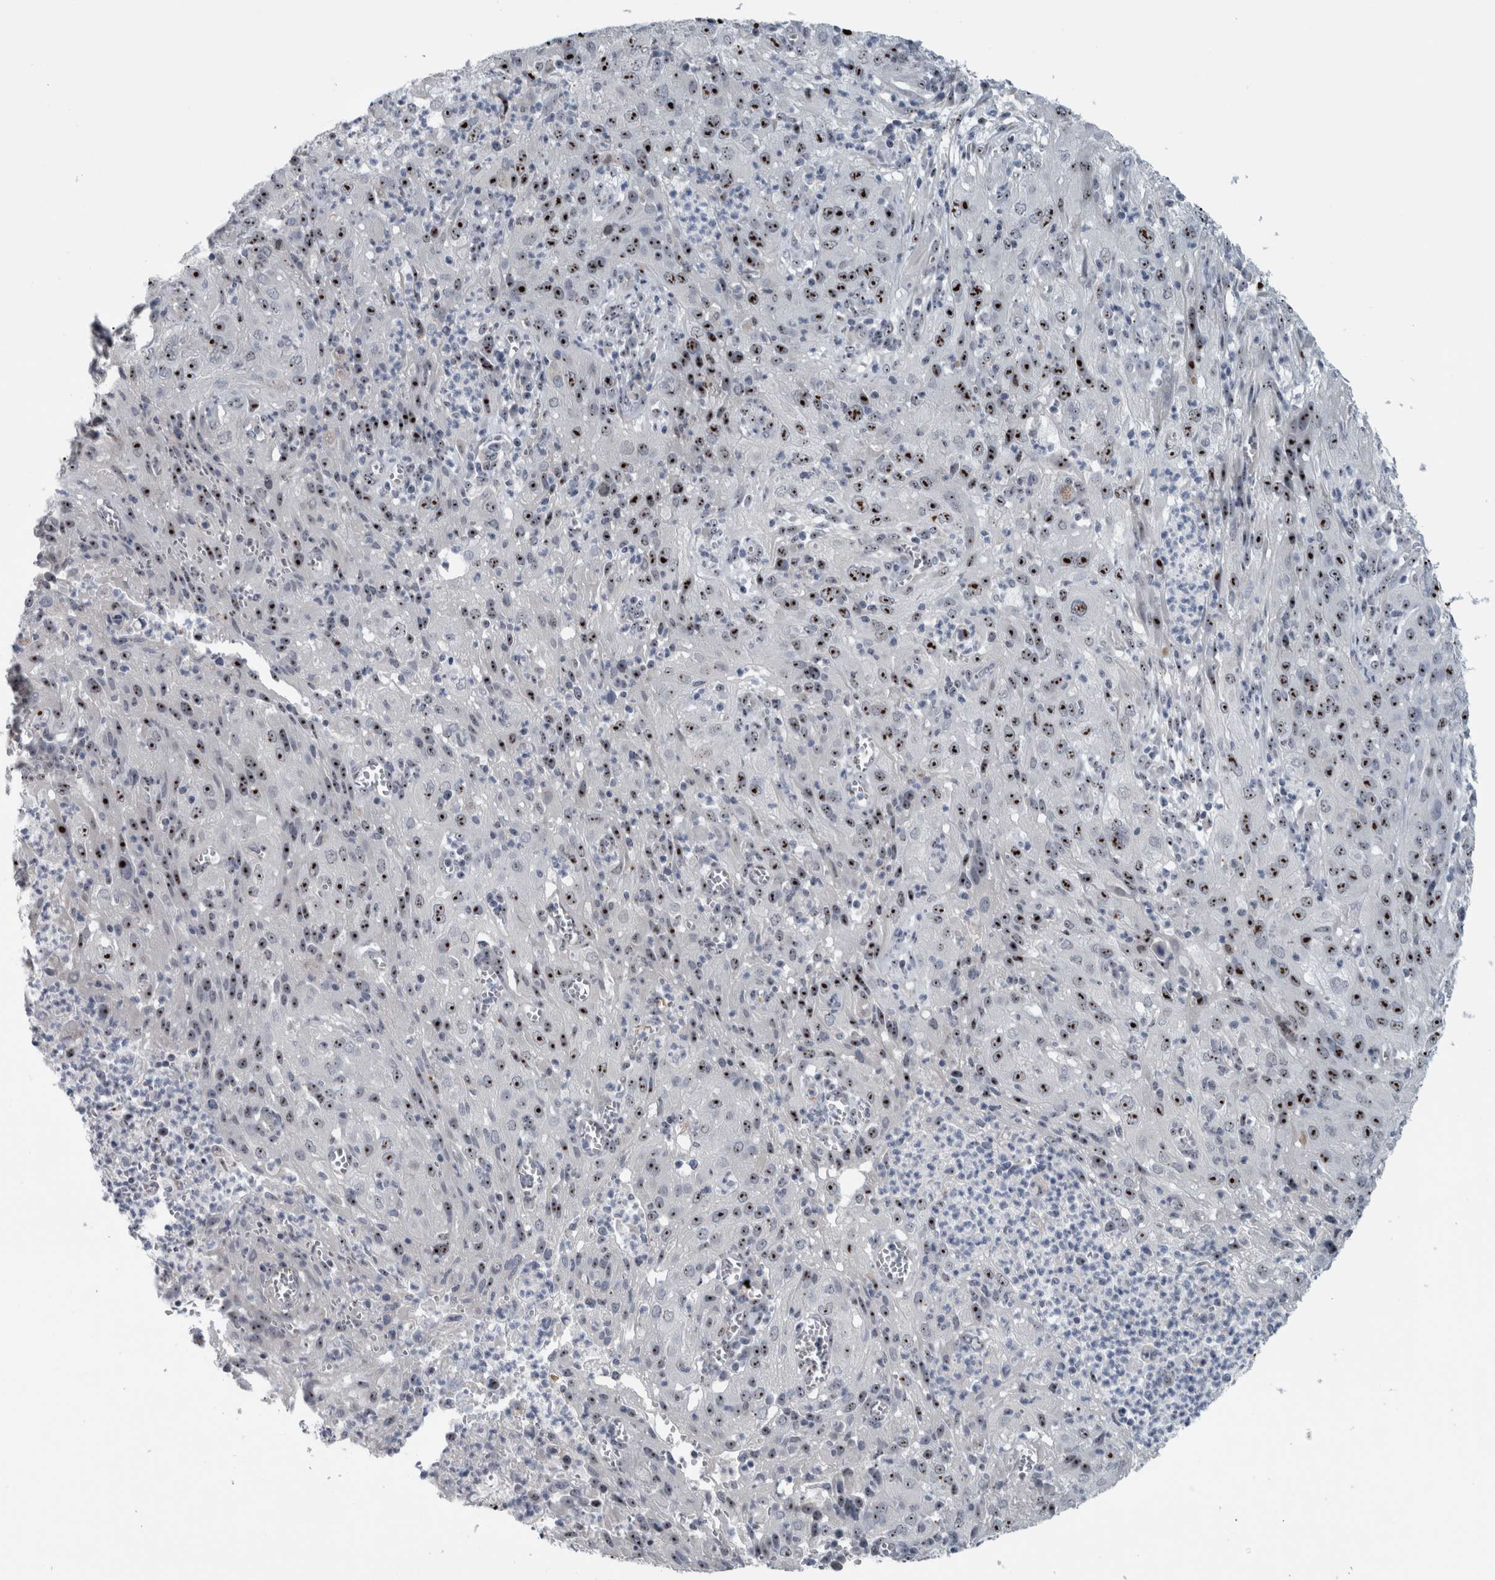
{"staining": {"intensity": "strong", "quantity": ">75%", "location": "nuclear"}, "tissue": "cervical cancer", "cell_type": "Tumor cells", "image_type": "cancer", "snomed": [{"axis": "morphology", "description": "Squamous cell carcinoma, NOS"}, {"axis": "topography", "description": "Cervix"}], "caption": "A high-resolution micrograph shows immunohistochemistry (IHC) staining of cervical squamous cell carcinoma, which shows strong nuclear positivity in approximately >75% of tumor cells. (Brightfield microscopy of DAB IHC at high magnification).", "gene": "UTP6", "patient": {"sex": "female", "age": 32}}